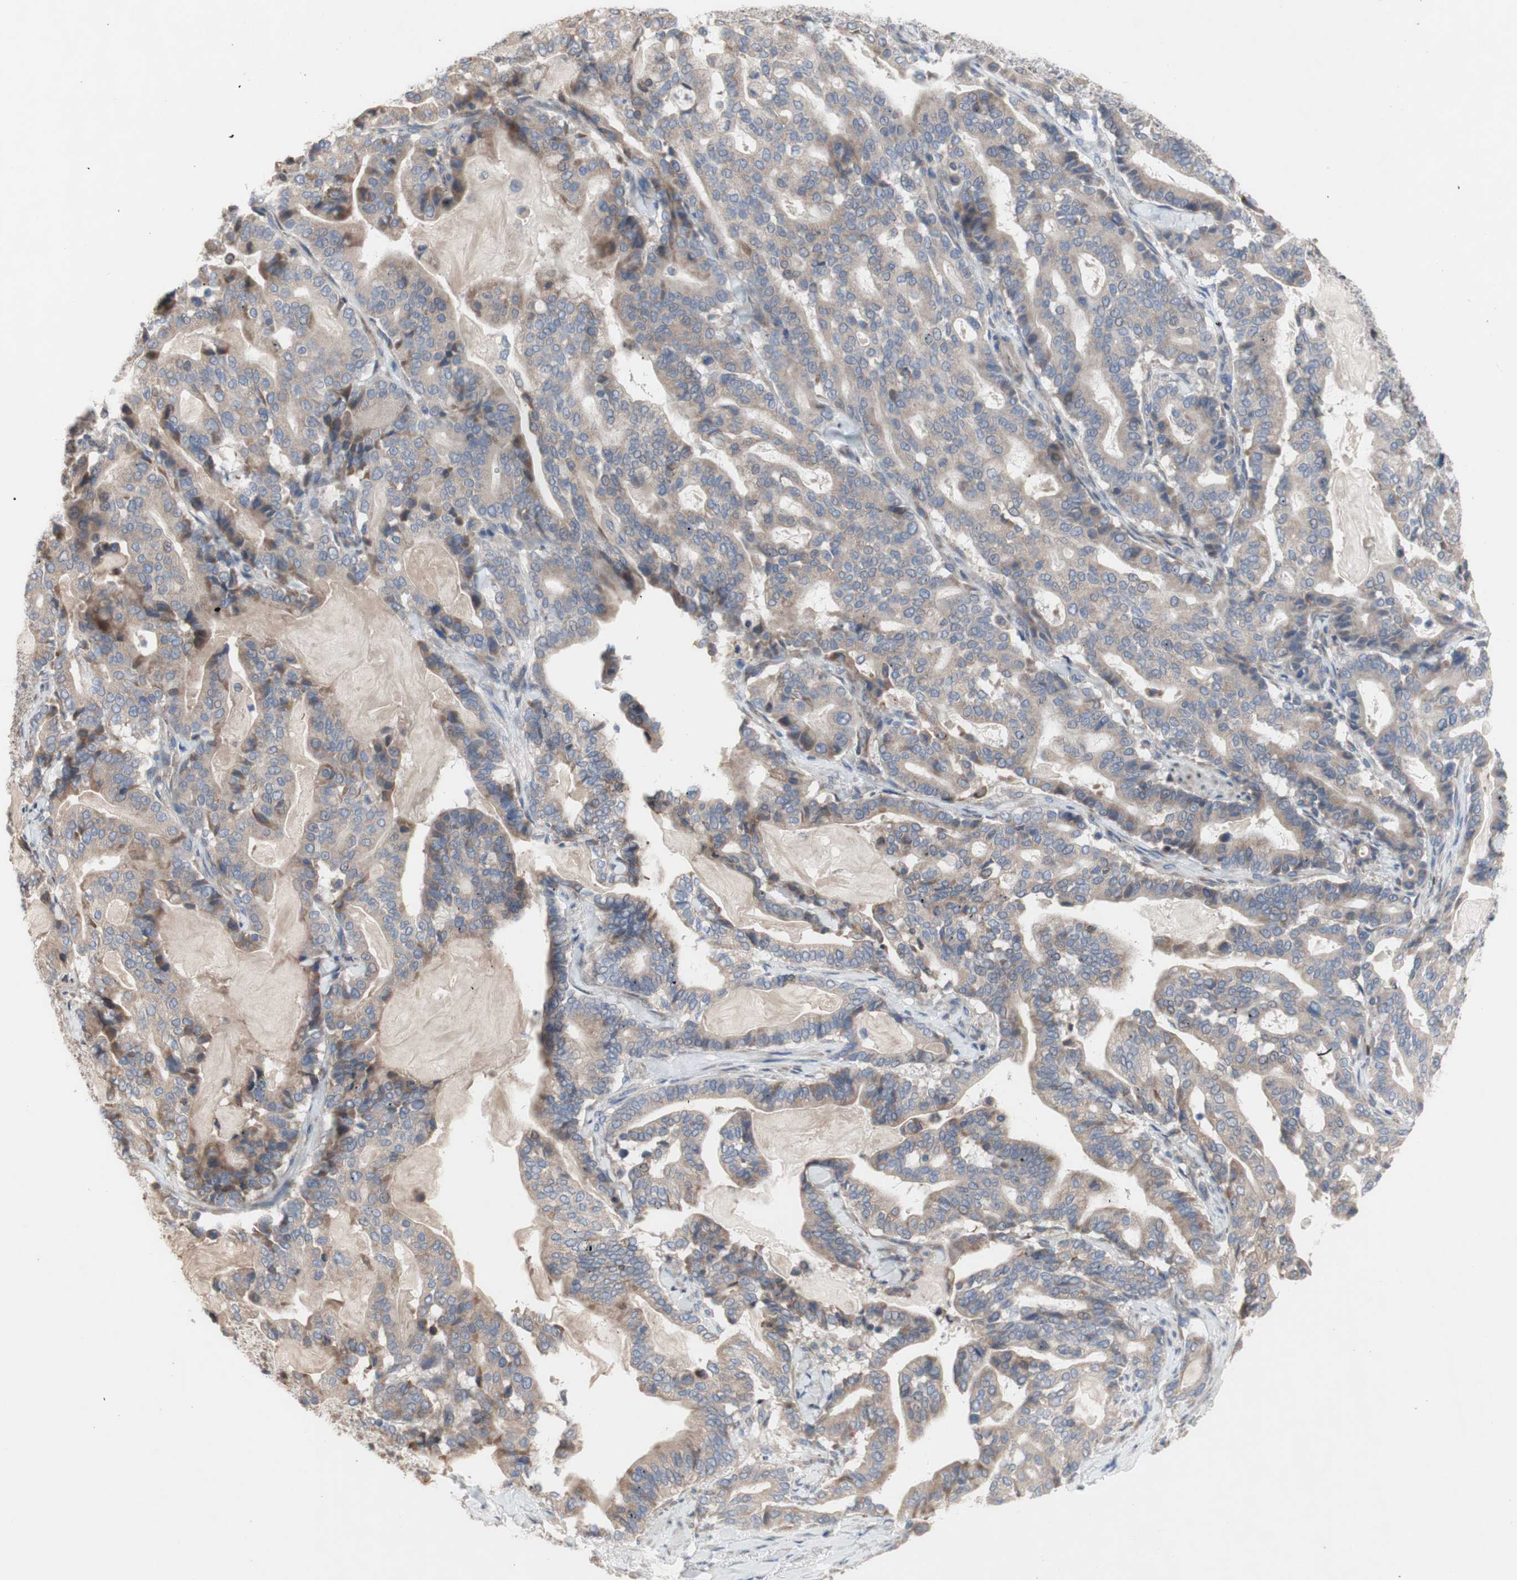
{"staining": {"intensity": "moderate", "quantity": ">75%", "location": "cytoplasmic/membranous"}, "tissue": "pancreatic cancer", "cell_type": "Tumor cells", "image_type": "cancer", "snomed": [{"axis": "morphology", "description": "Adenocarcinoma, NOS"}, {"axis": "topography", "description": "Pancreas"}], "caption": "The histopathology image demonstrates immunohistochemical staining of pancreatic cancer. There is moderate cytoplasmic/membranous expression is seen in about >75% of tumor cells. Nuclei are stained in blue.", "gene": "TTC14", "patient": {"sex": "male", "age": 63}}